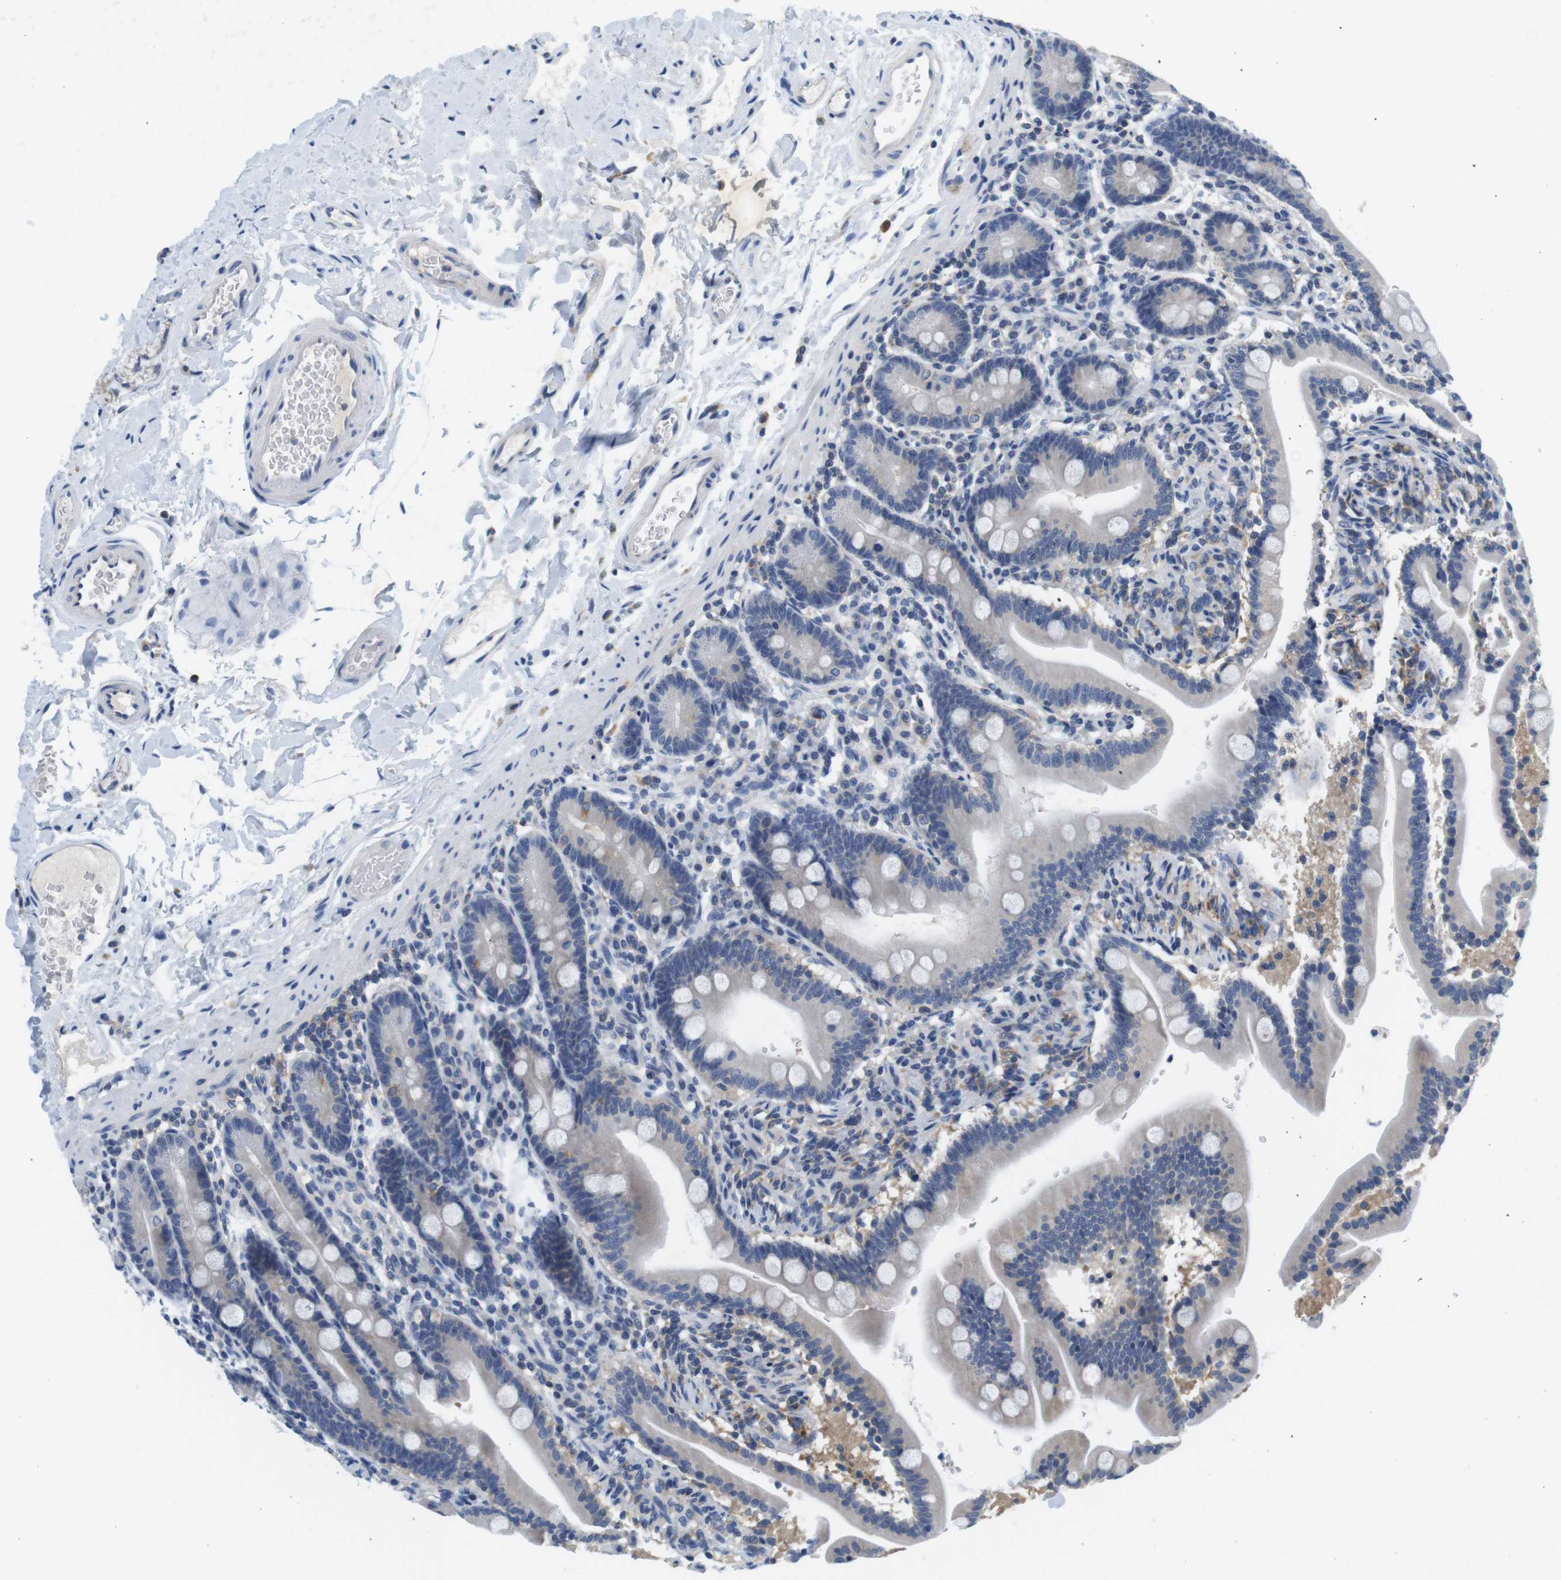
{"staining": {"intensity": "moderate", "quantity": "25%-75%", "location": "cytoplasmic/membranous"}, "tissue": "duodenum", "cell_type": "Glandular cells", "image_type": "normal", "snomed": [{"axis": "morphology", "description": "Normal tissue, NOS"}, {"axis": "topography", "description": "Duodenum"}], "caption": "Human duodenum stained for a protein (brown) shows moderate cytoplasmic/membranous positive expression in about 25%-75% of glandular cells.", "gene": "CNGA2", "patient": {"sex": "male", "age": 54}}